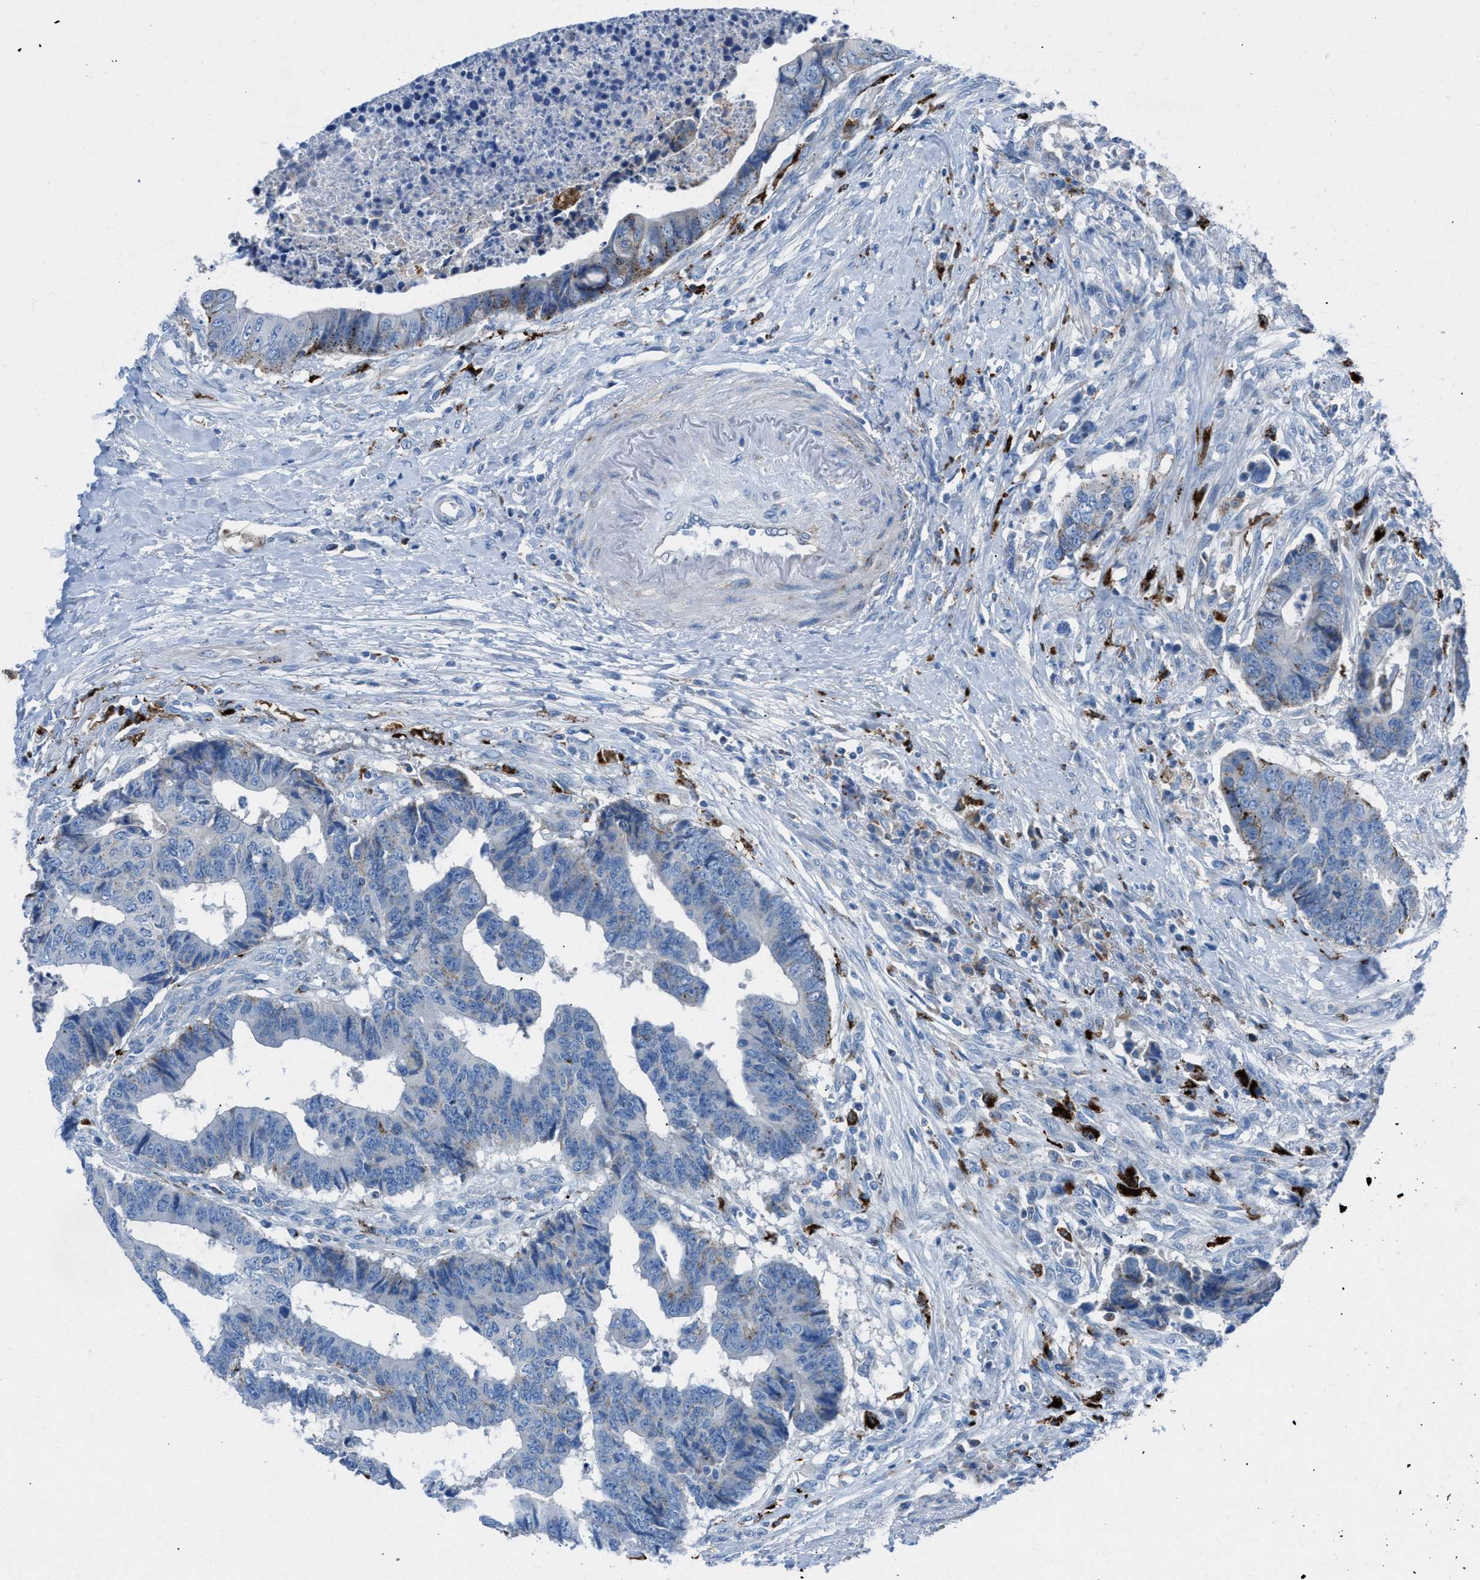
{"staining": {"intensity": "weak", "quantity": "<25%", "location": "cytoplasmic/membranous"}, "tissue": "colorectal cancer", "cell_type": "Tumor cells", "image_type": "cancer", "snomed": [{"axis": "morphology", "description": "Adenocarcinoma, NOS"}, {"axis": "topography", "description": "Rectum"}], "caption": "IHC image of human colorectal cancer (adenocarcinoma) stained for a protein (brown), which displays no expression in tumor cells.", "gene": "CD1B", "patient": {"sex": "male", "age": 84}}